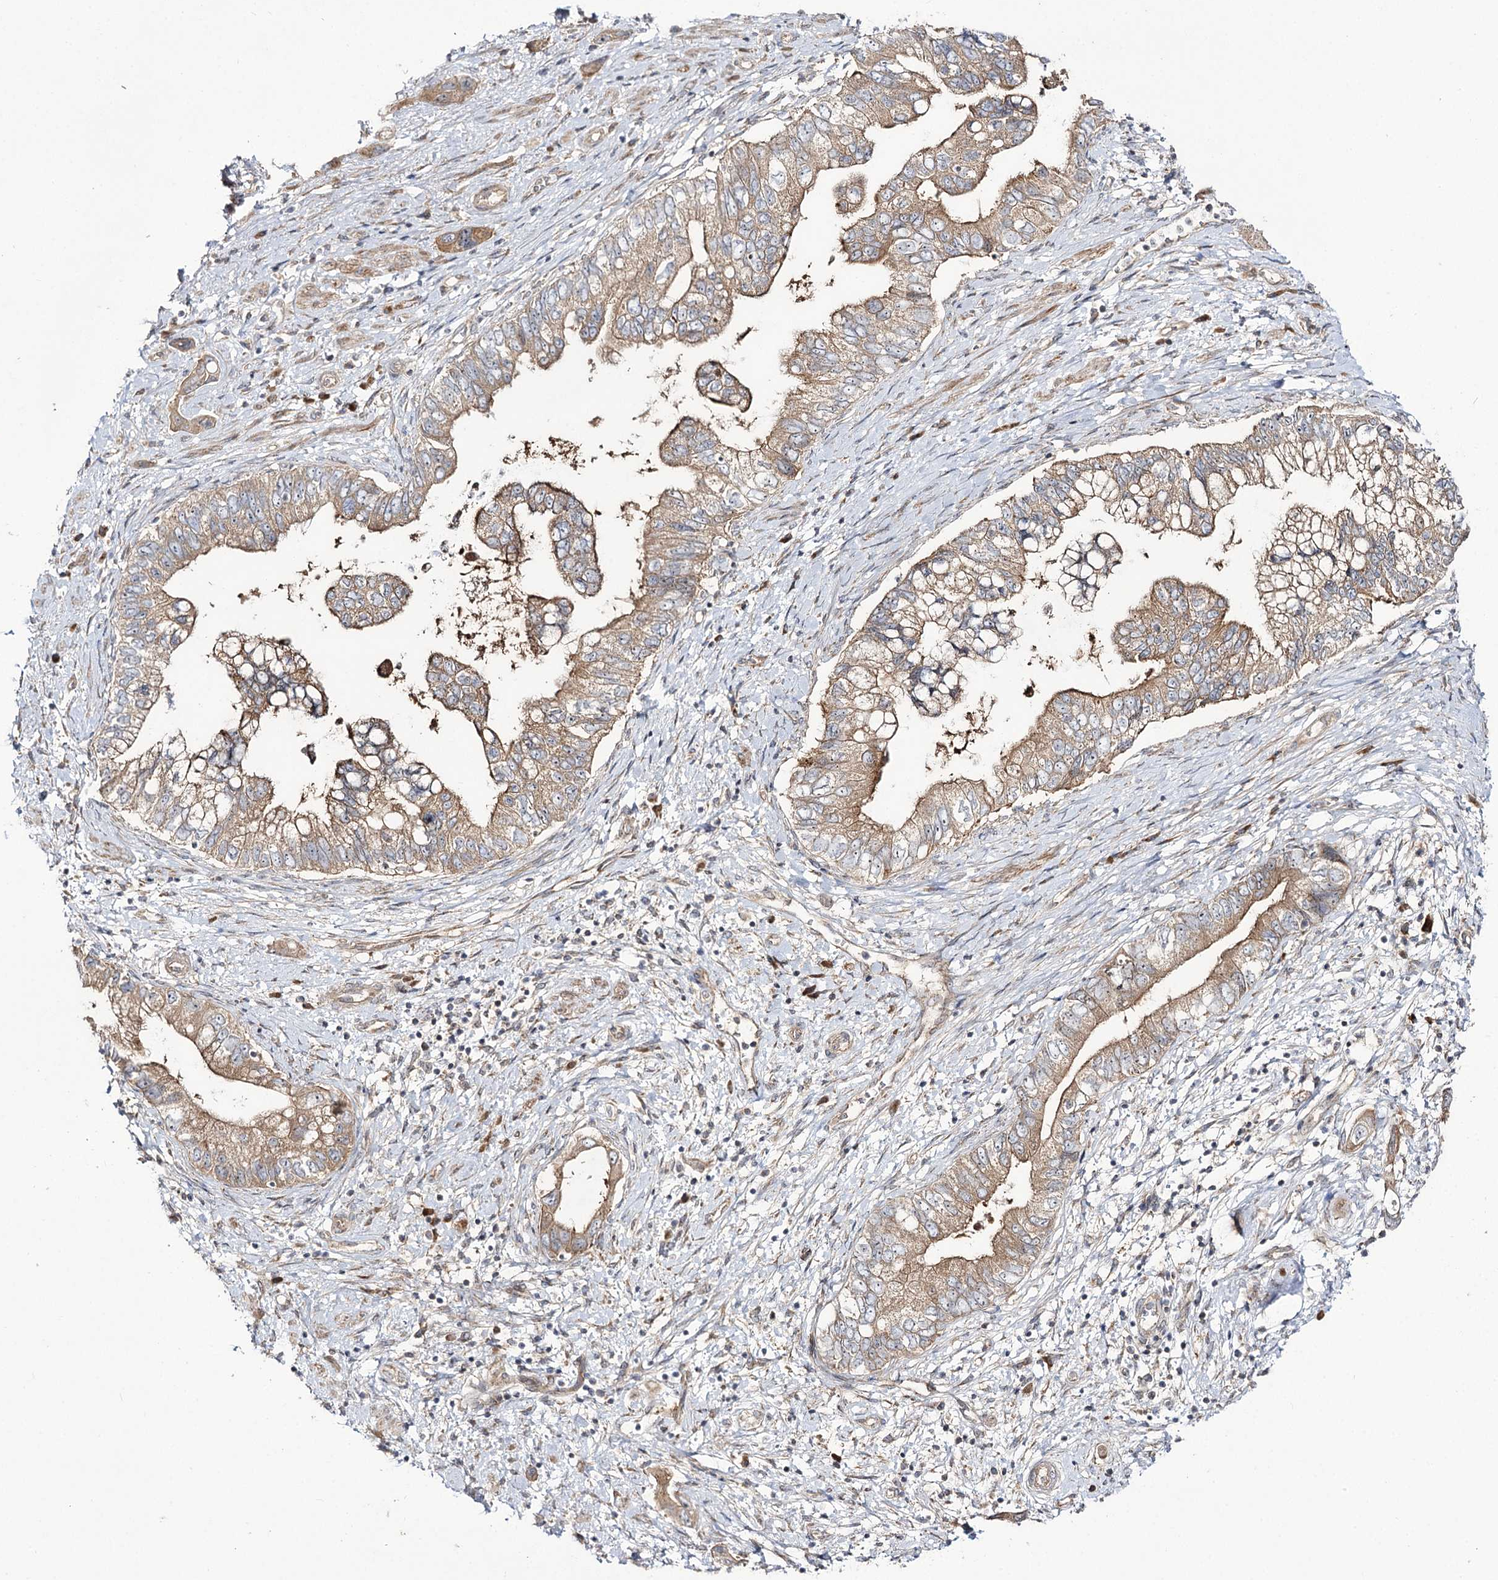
{"staining": {"intensity": "moderate", "quantity": ">75%", "location": "cytoplasmic/membranous"}, "tissue": "pancreatic cancer", "cell_type": "Tumor cells", "image_type": "cancer", "snomed": [{"axis": "morphology", "description": "Adenocarcinoma, NOS"}, {"axis": "topography", "description": "Pancreas"}], "caption": "Moderate cytoplasmic/membranous protein expression is appreciated in about >75% of tumor cells in pancreatic cancer.", "gene": "C11orf80", "patient": {"sex": "female", "age": 73}}